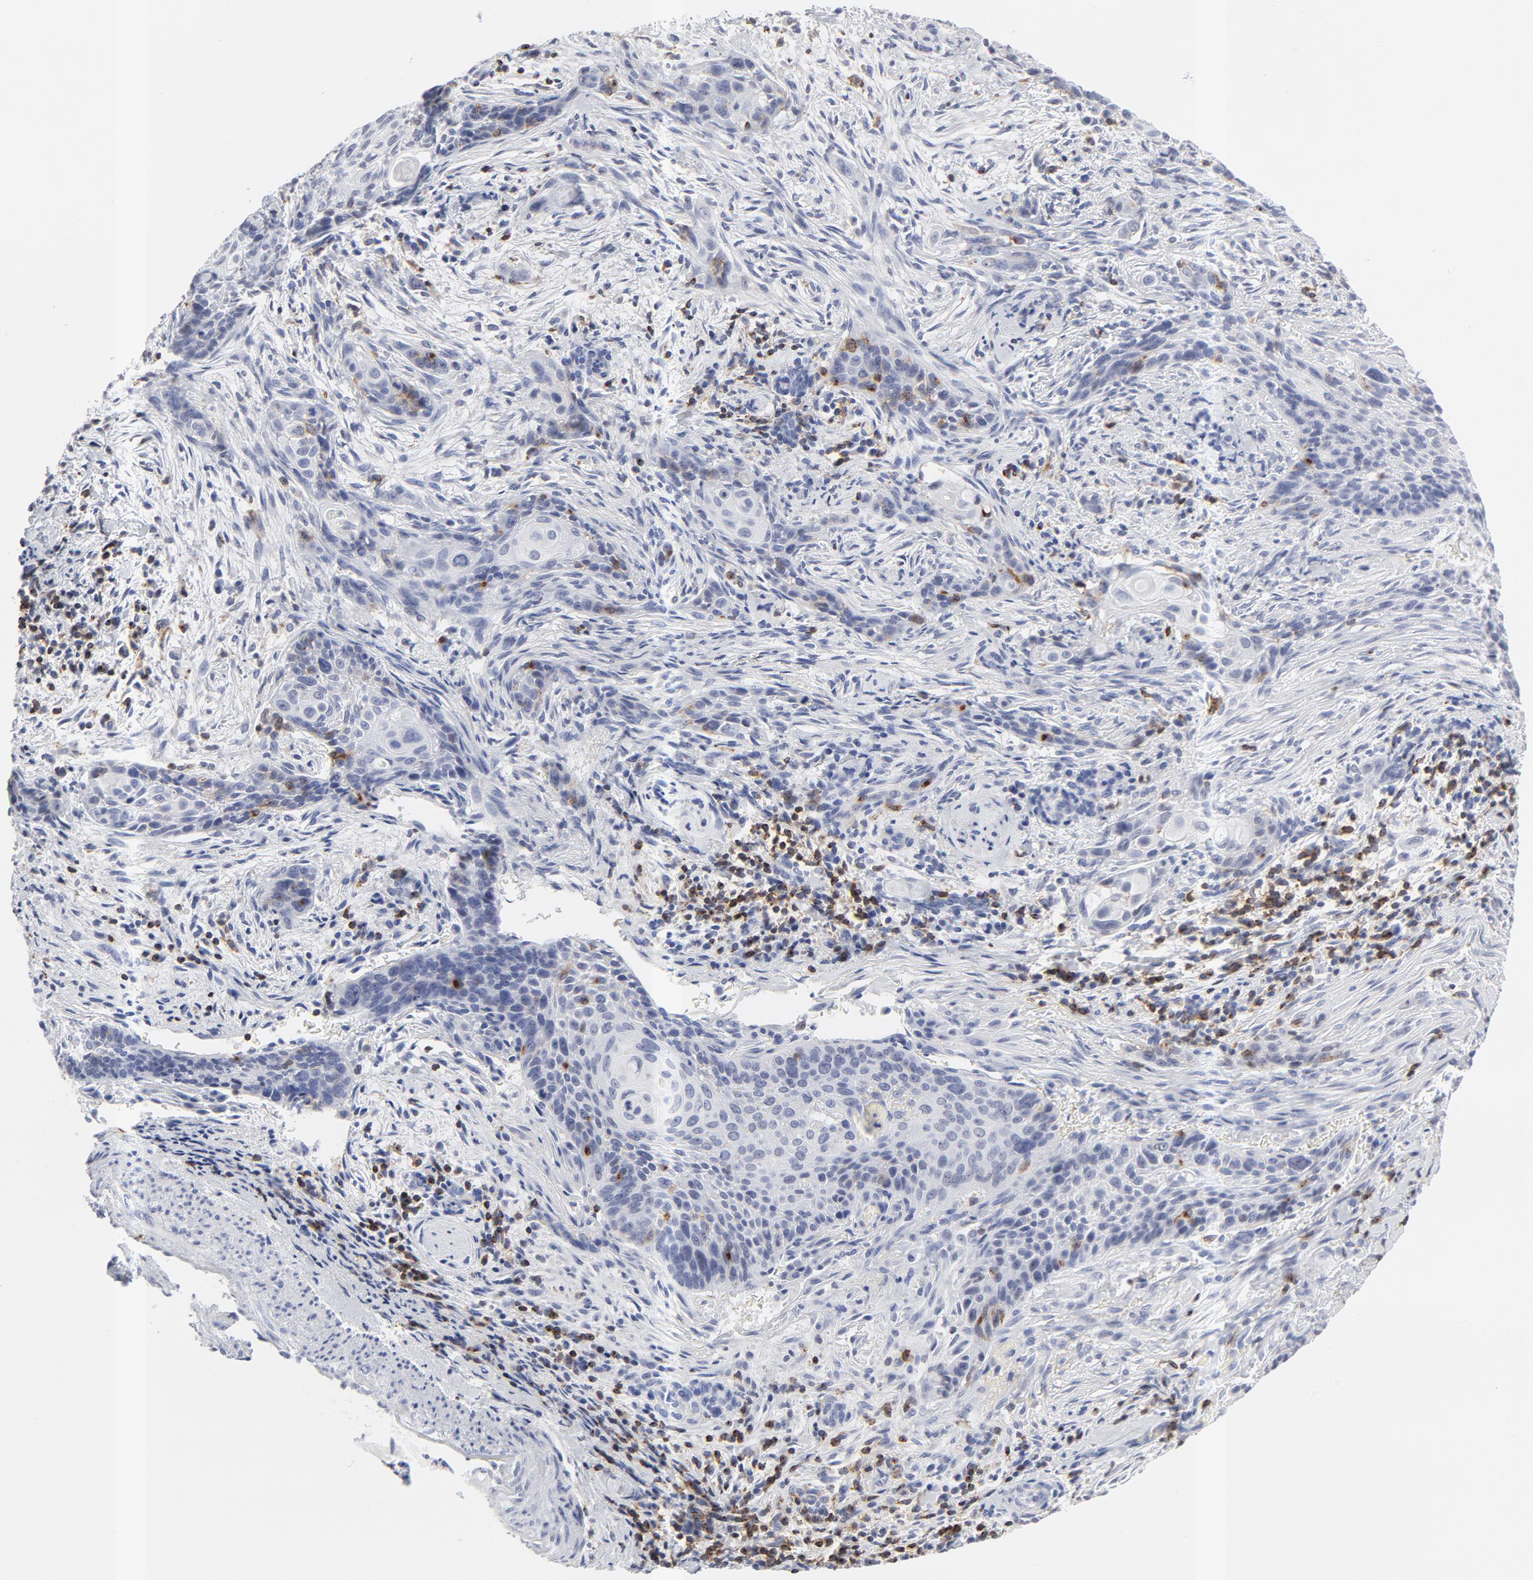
{"staining": {"intensity": "negative", "quantity": "none", "location": "none"}, "tissue": "cervical cancer", "cell_type": "Tumor cells", "image_type": "cancer", "snomed": [{"axis": "morphology", "description": "Squamous cell carcinoma, NOS"}, {"axis": "topography", "description": "Cervix"}], "caption": "A high-resolution histopathology image shows immunohistochemistry staining of cervical cancer (squamous cell carcinoma), which reveals no significant expression in tumor cells.", "gene": "CD2", "patient": {"sex": "female", "age": 33}}